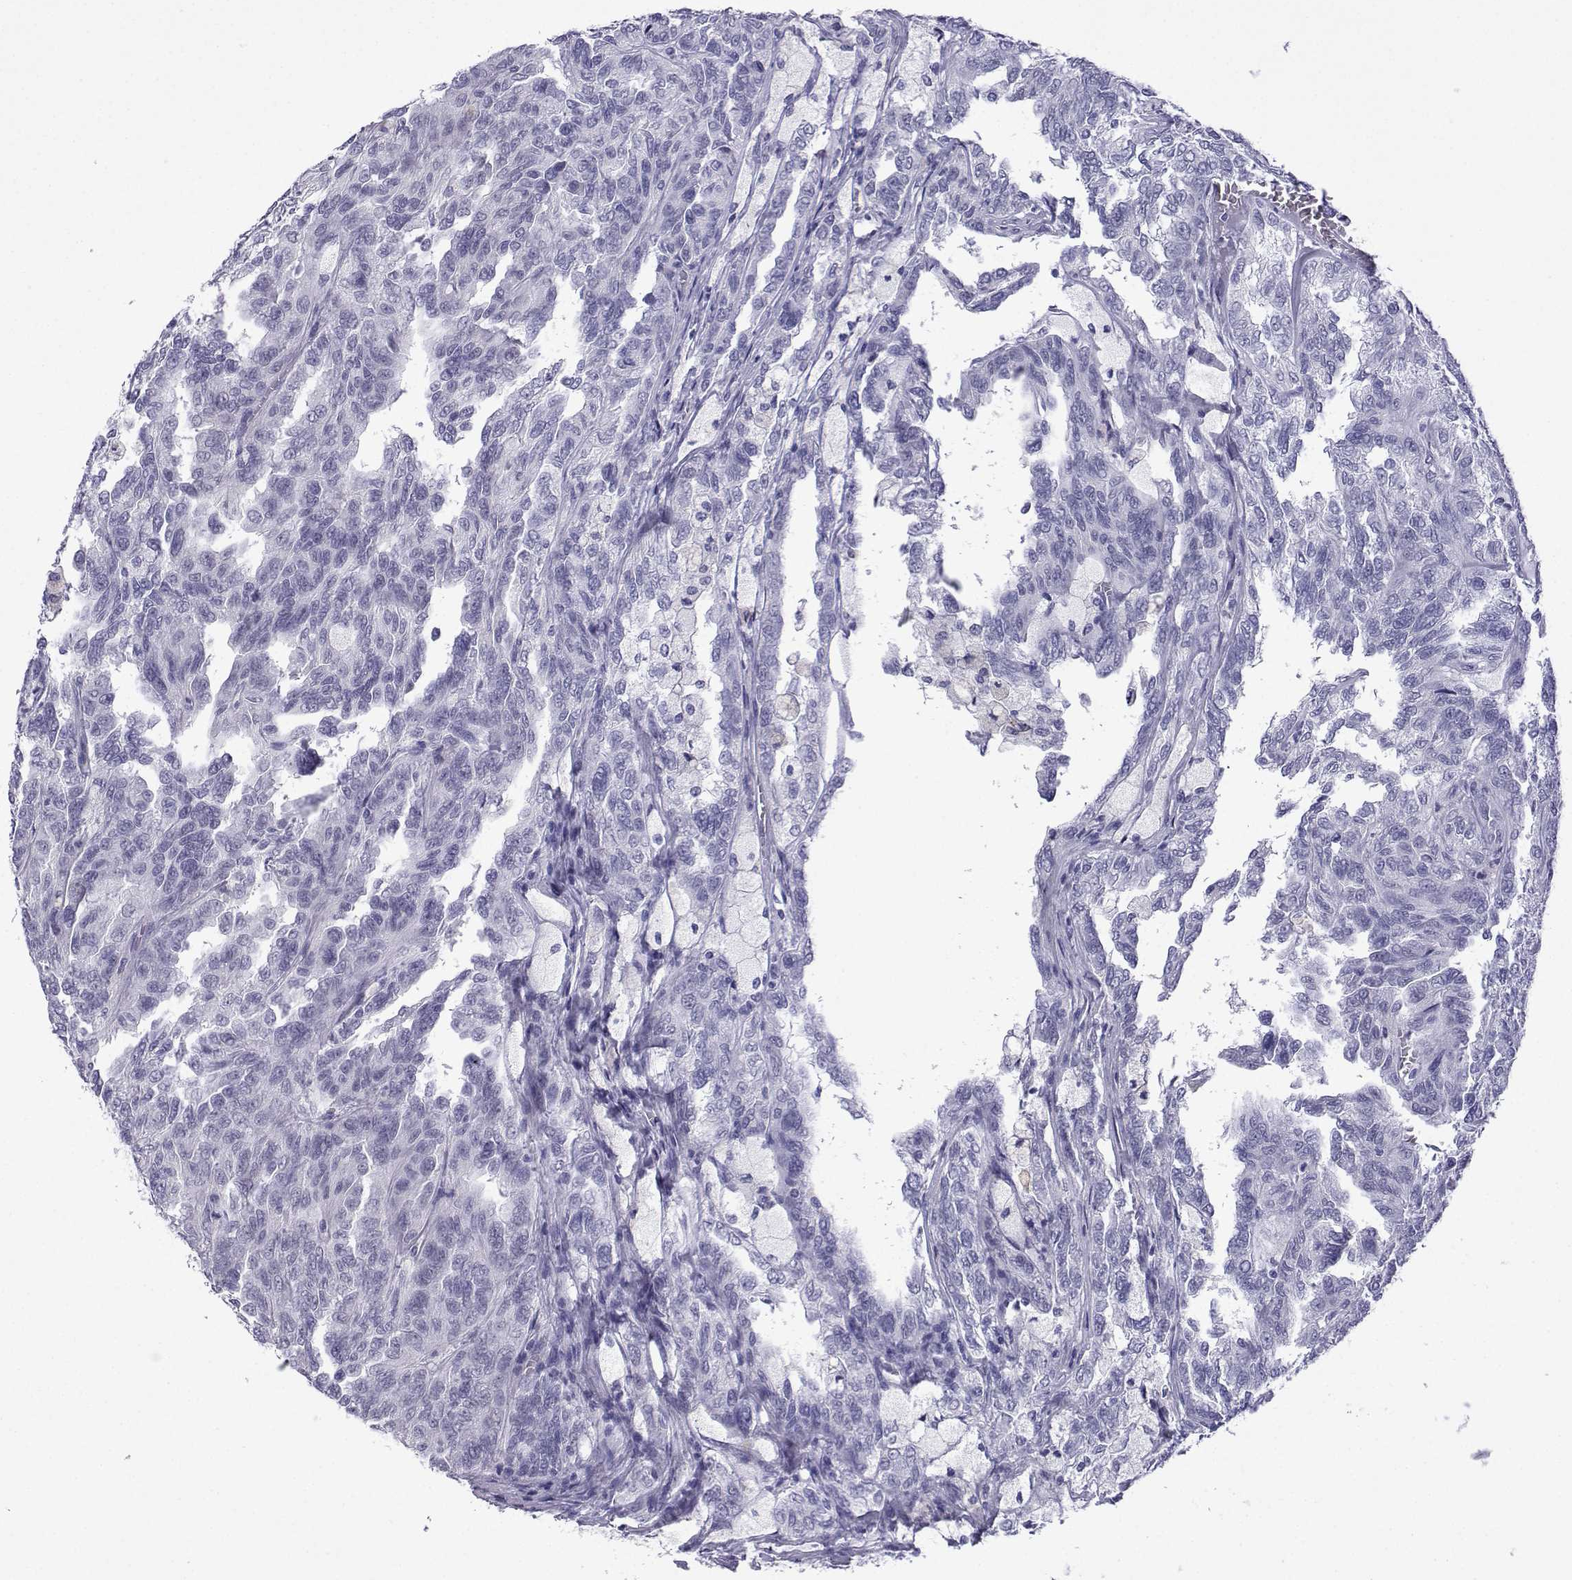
{"staining": {"intensity": "negative", "quantity": "none", "location": "none"}, "tissue": "renal cancer", "cell_type": "Tumor cells", "image_type": "cancer", "snomed": [{"axis": "morphology", "description": "Adenocarcinoma, NOS"}, {"axis": "topography", "description": "Kidney"}], "caption": "Immunohistochemistry micrograph of neoplastic tissue: human renal cancer stained with DAB (3,3'-diaminobenzidine) exhibits no significant protein staining in tumor cells.", "gene": "MRGBP", "patient": {"sex": "male", "age": 79}}